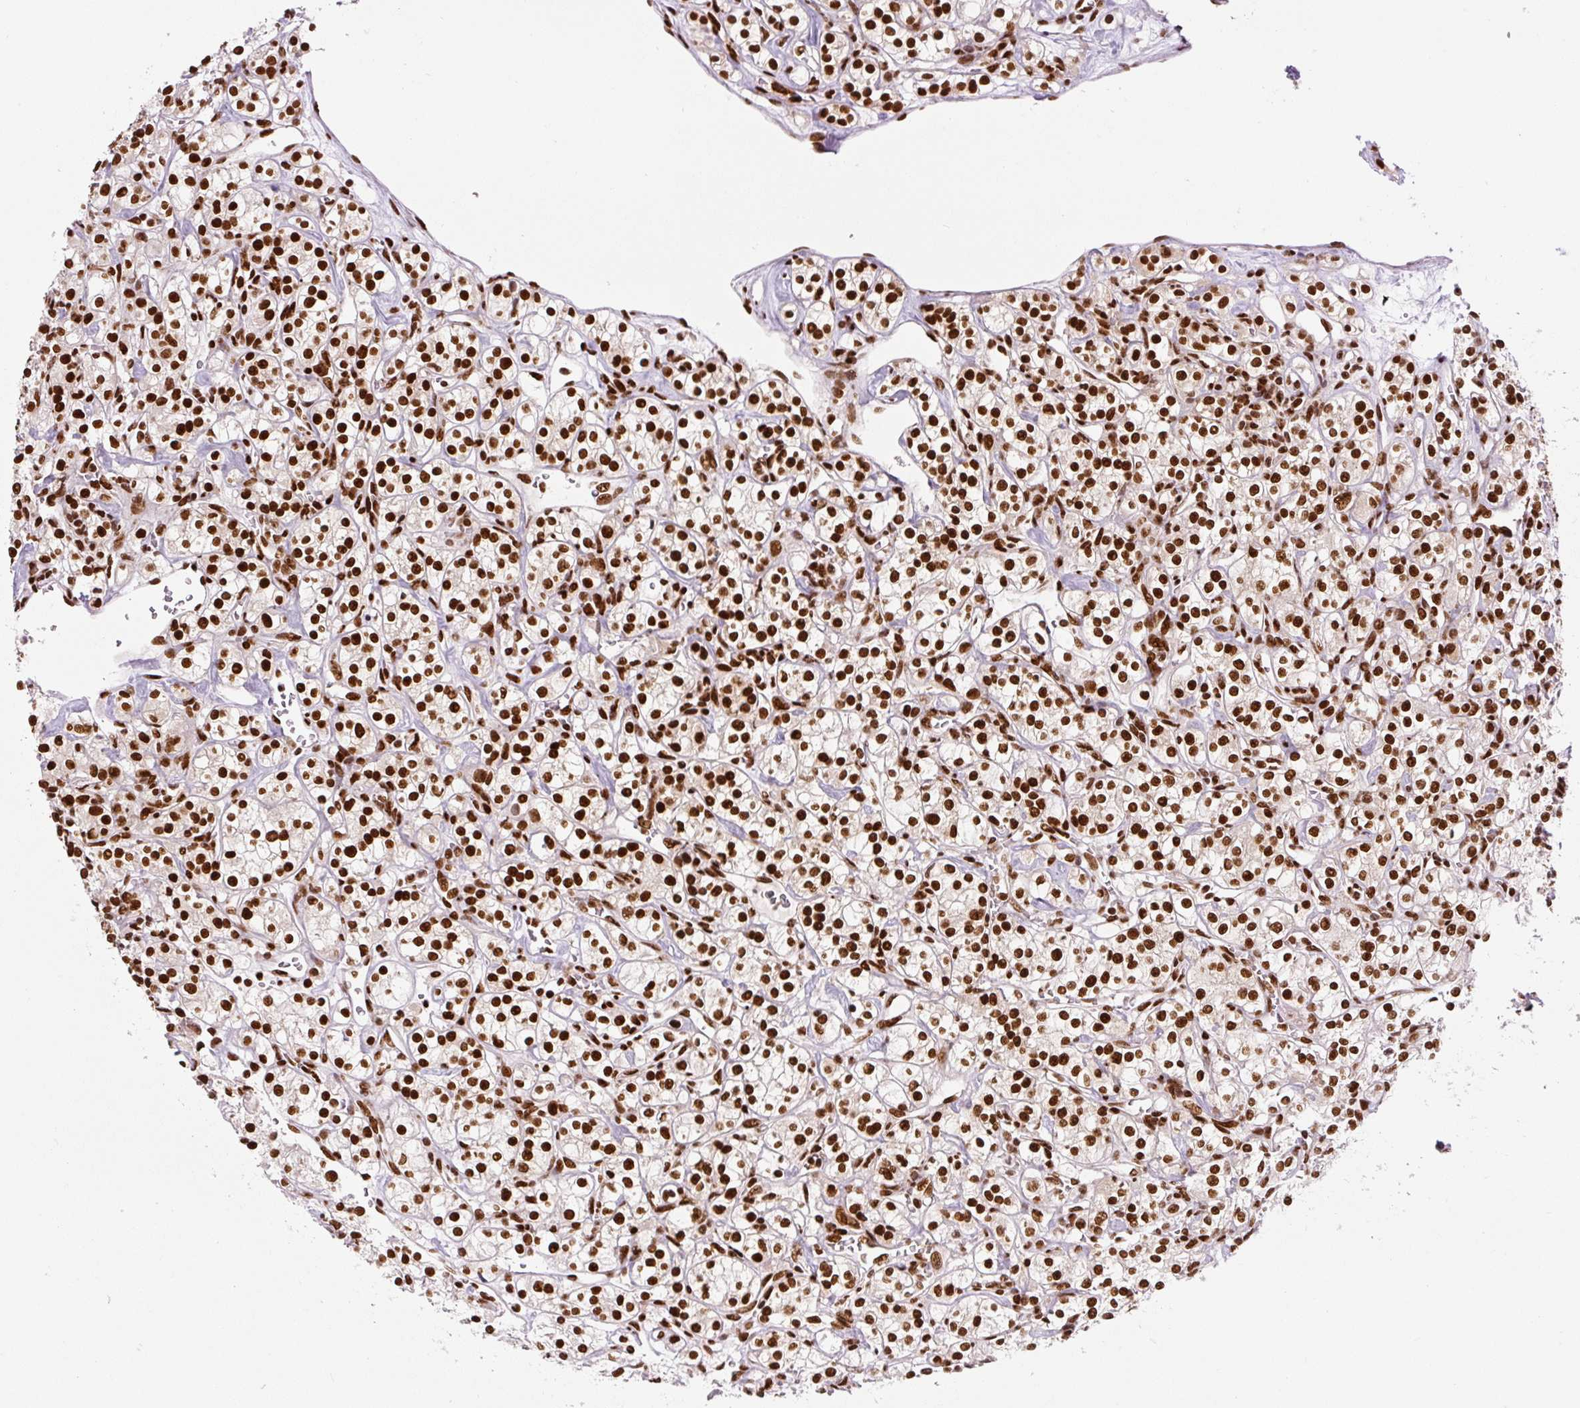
{"staining": {"intensity": "strong", "quantity": ">75%", "location": "nuclear"}, "tissue": "renal cancer", "cell_type": "Tumor cells", "image_type": "cancer", "snomed": [{"axis": "morphology", "description": "Adenocarcinoma, NOS"}, {"axis": "topography", "description": "Kidney"}], "caption": "A micrograph showing strong nuclear positivity in approximately >75% of tumor cells in renal adenocarcinoma, as visualized by brown immunohistochemical staining.", "gene": "FUS", "patient": {"sex": "male", "age": 77}}